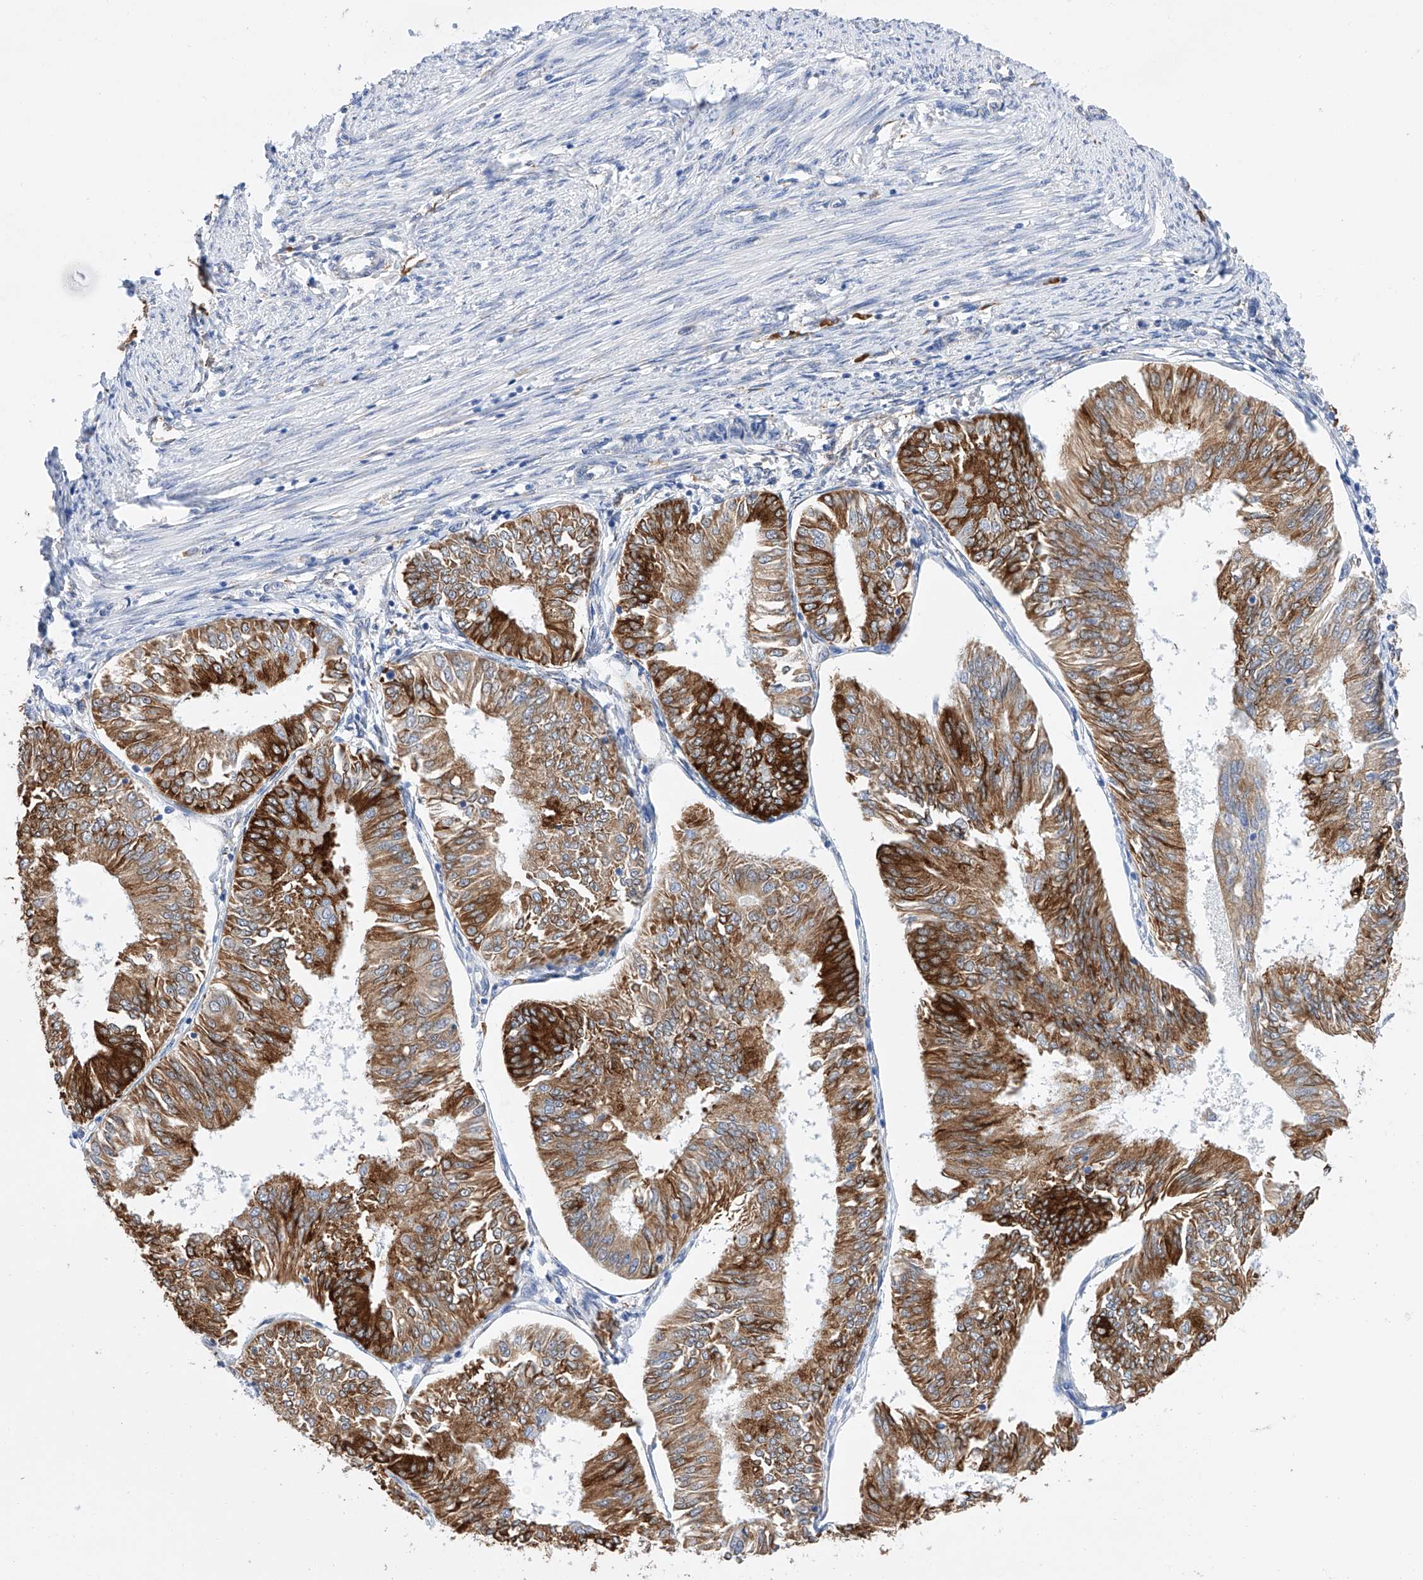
{"staining": {"intensity": "strong", "quantity": ">75%", "location": "cytoplasmic/membranous"}, "tissue": "endometrial cancer", "cell_type": "Tumor cells", "image_type": "cancer", "snomed": [{"axis": "morphology", "description": "Adenocarcinoma, NOS"}, {"axis": "topography", "description": "Endometrium"}], "caption": "Immunohistochemistry (IHC) staining of endometrial adenocarcinoma, which exhibits high levels of strong cytoplasmic/membranous positivity in approximately >75% of tumor cells indicating strong cytoplasmic/membranous protein staining. The staining was performed using DAB (3,3'-diaminobenzidine) (brown) for protein detection and nuclei were counterstained in hematoxylin (blue).", "gene": "PDIA5", "patient": {"sex": "female", "age": 58}}